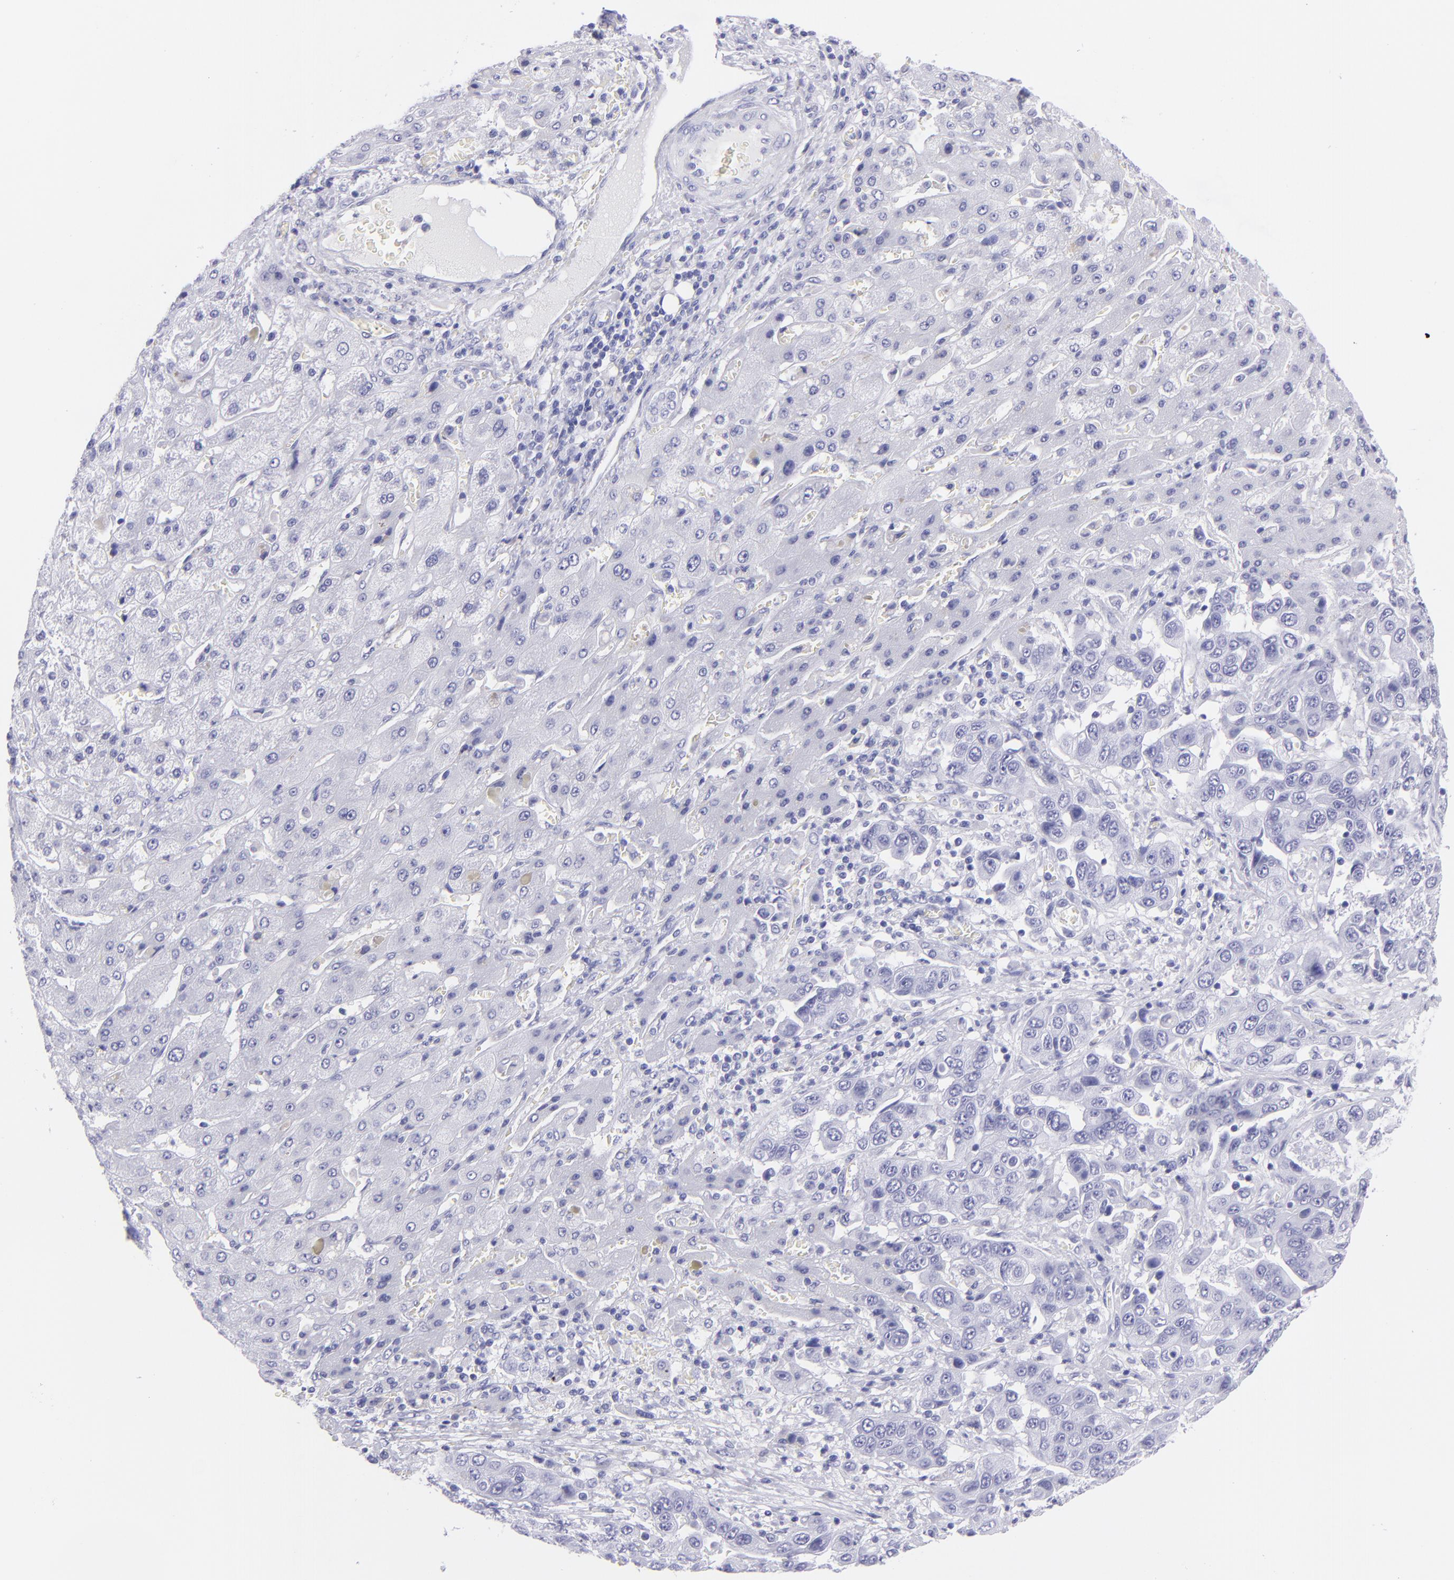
{"staining": {"intensity": "negative", "quantity": "none", "location": "none"}, "tissue": "liver cancer", "cell_type": "Tumor cells", "image_type": "cancer", "snomed": [{"axis": "morphology", "description": "Cholangiocarcinoma"}, {"axis": "topography", "description": "Liver"}], "caption": "This is an immunohistochemistry (IHC) image of liver cholangiocarcinoma. There is no positivity in tumor cells.", "gene": "PIP", "patient": {"sex": "female", "age": 52}}